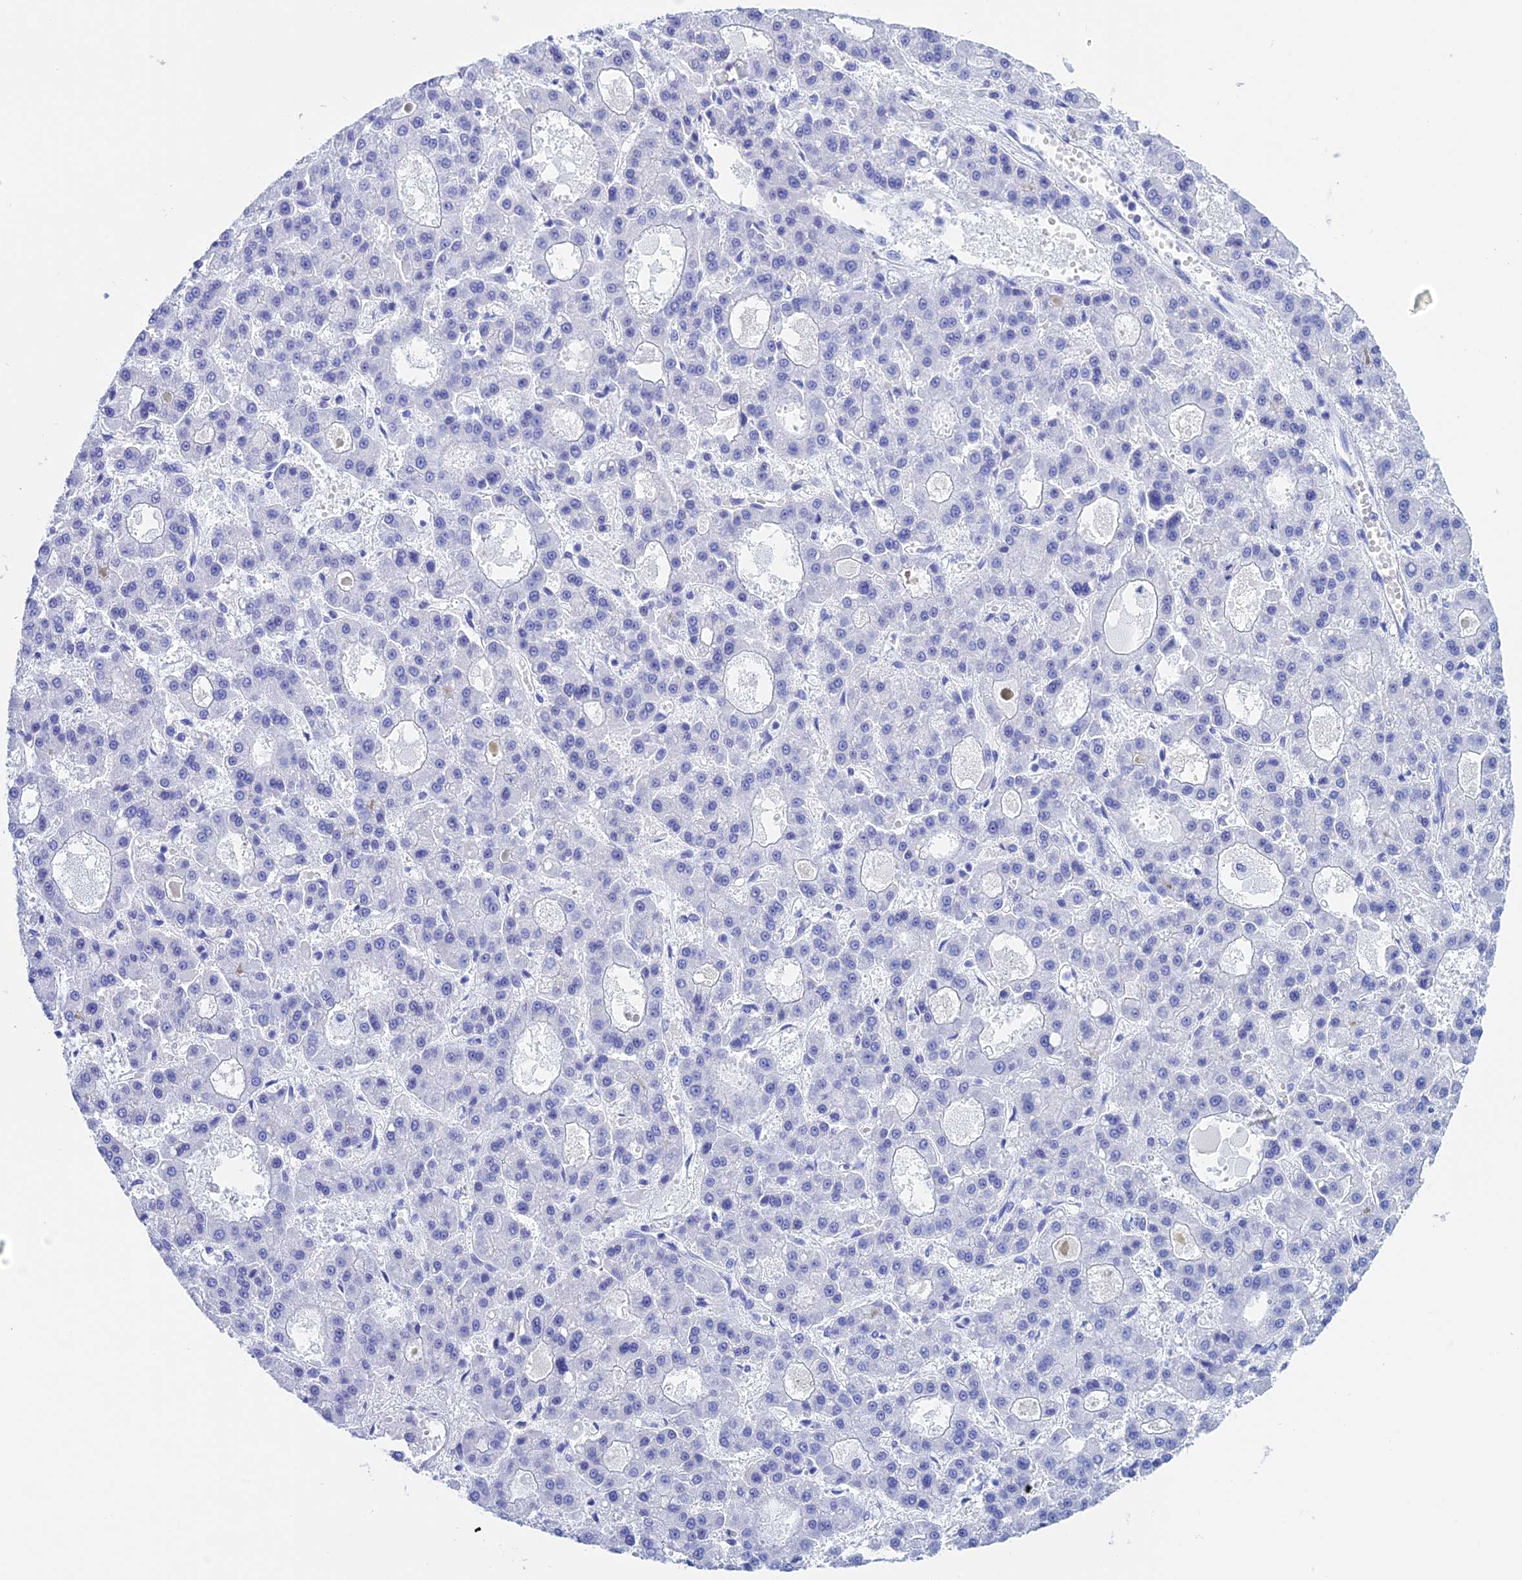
{"staining": {"intensity": "negative", "quantity": "none", "location": "none"}, "tissue": "liver cancer", "cell_type": "Tumor cells", "image_type": "cancer", "snomed": [{"axis": "morphology", "description": "Carcinoma, Hepatocellular, NOS"}, {"axis": "topography", "description": "Liver"}], "caption": "Image shows no significant protein expression in tumor cells of liver cancer. (DAB (3,3'-diaminobenzidine) IHC with hematoxylin counter stain).", "gene": "TEX101", "patient": {"sex": "male", "age": 70}}